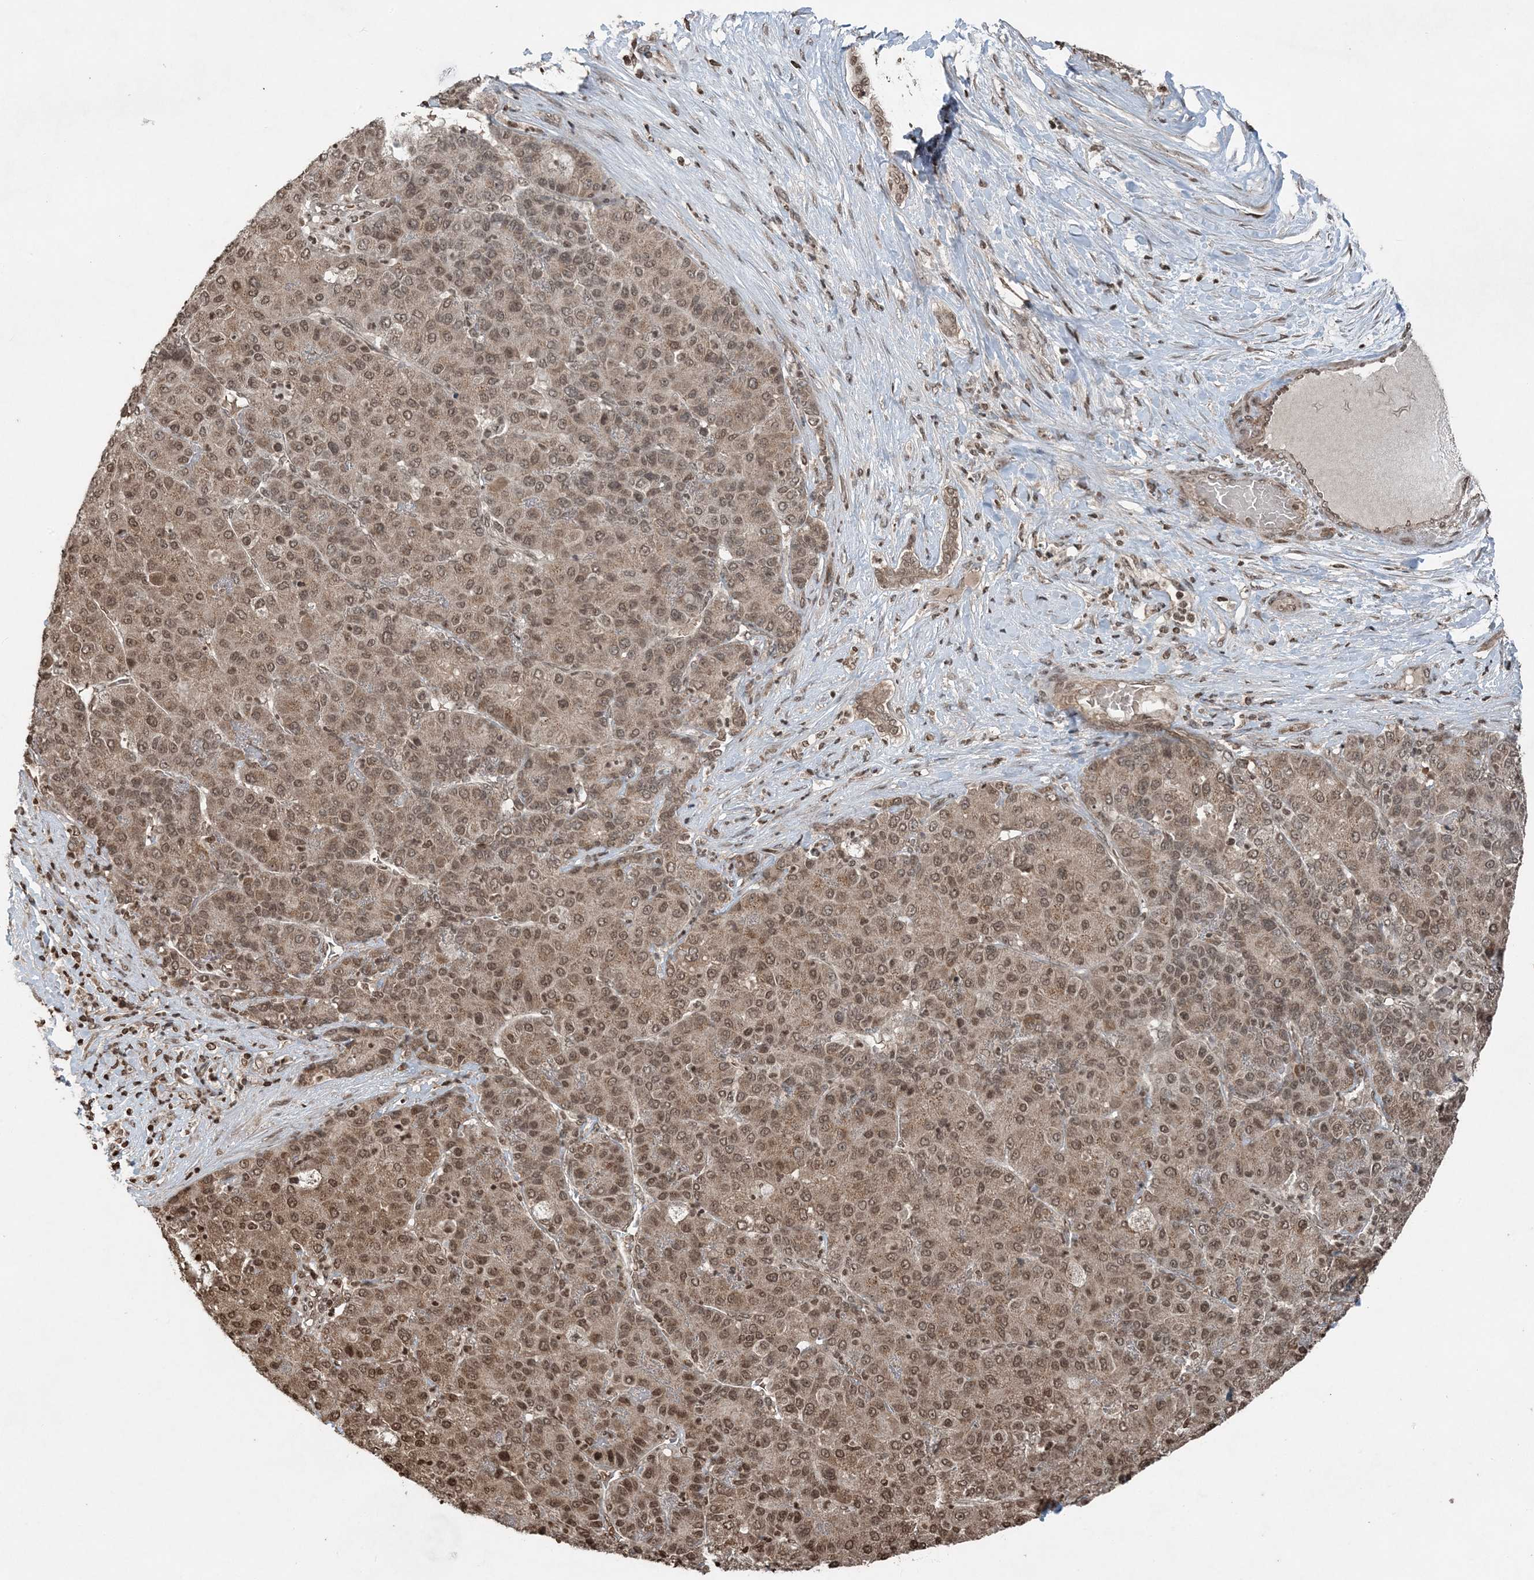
{"staining": {"intensity": "moderate", "quantity": ">75%", "location": "cytoplasmic/membranous,nuclear"}, "tissue": "liver cancer", "cell_type": "Tumor cells", "image_type": "cancer", "snomed": [{"axis": "morphology", "description": "Carcinoma, Hepatocellular, NOS"}, {"axis": "topography", "description": "Liver"}], "caption": "A medium amount of moderate cytoplasmic/membranous and nuclear positivity is identified in about >75% of tumor cells in liver cancer tissue. (DAB = brown stain, brightfield microscopy at high magnification).", "gene": "ZFAND2B", "patient": {"sex": "male", "age": 65}}